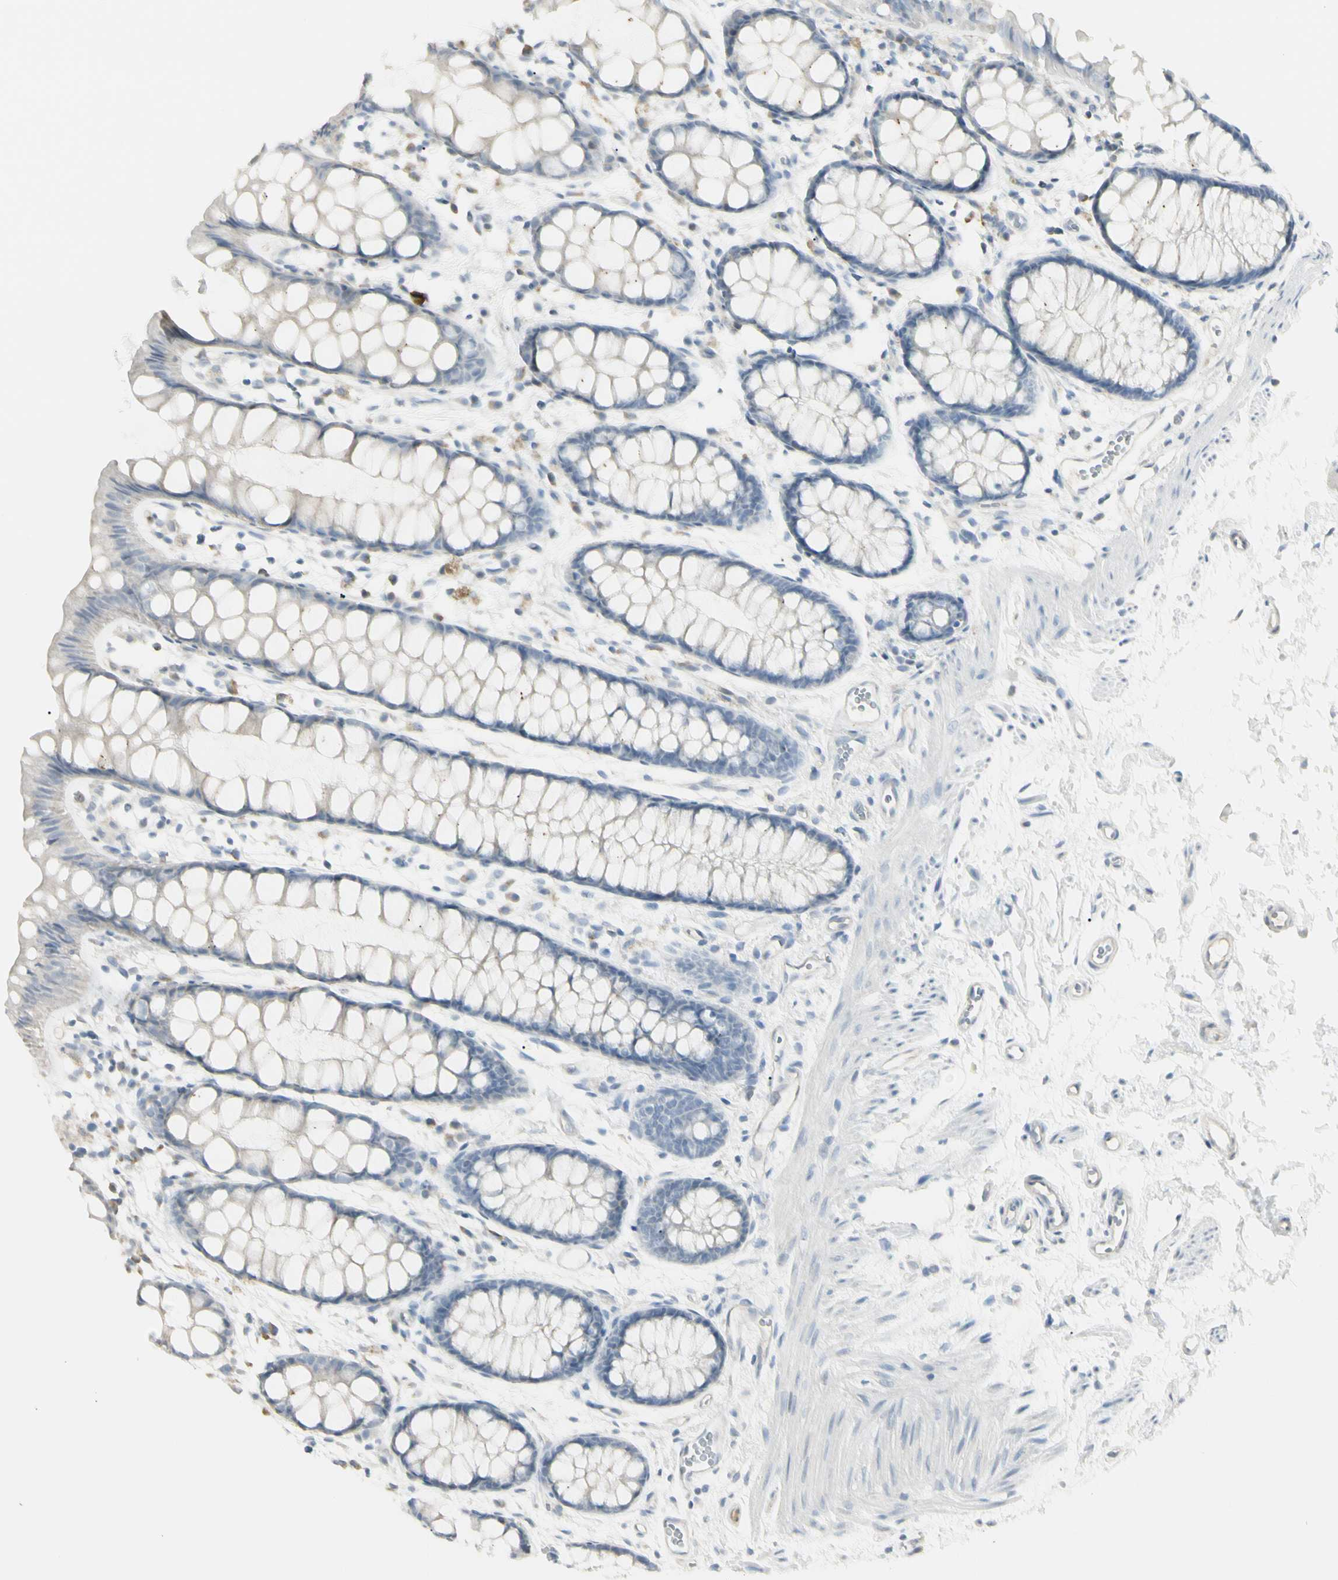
{"staining": {"intensity": "negative", "quantity": "none", "location": "none"}, "tissue": "rectum", "cell_type": "Glandular cells", "image_type": "normal", "snomed": [{"axis": "morphology", "description": "Normal tissue, NOS"}, {"axis": "topography", "description": "Rectum"}], "caption": "Benign rectum was stained to show a protein in brown. There is no significant staining in glandular cells. (Brightfield microscopy of DAB (3,3'-diaminobenzidine) immunohistochemistry at high magnification).", "gene": "PIP", "patient": {"sex": "female", "age": 66}}